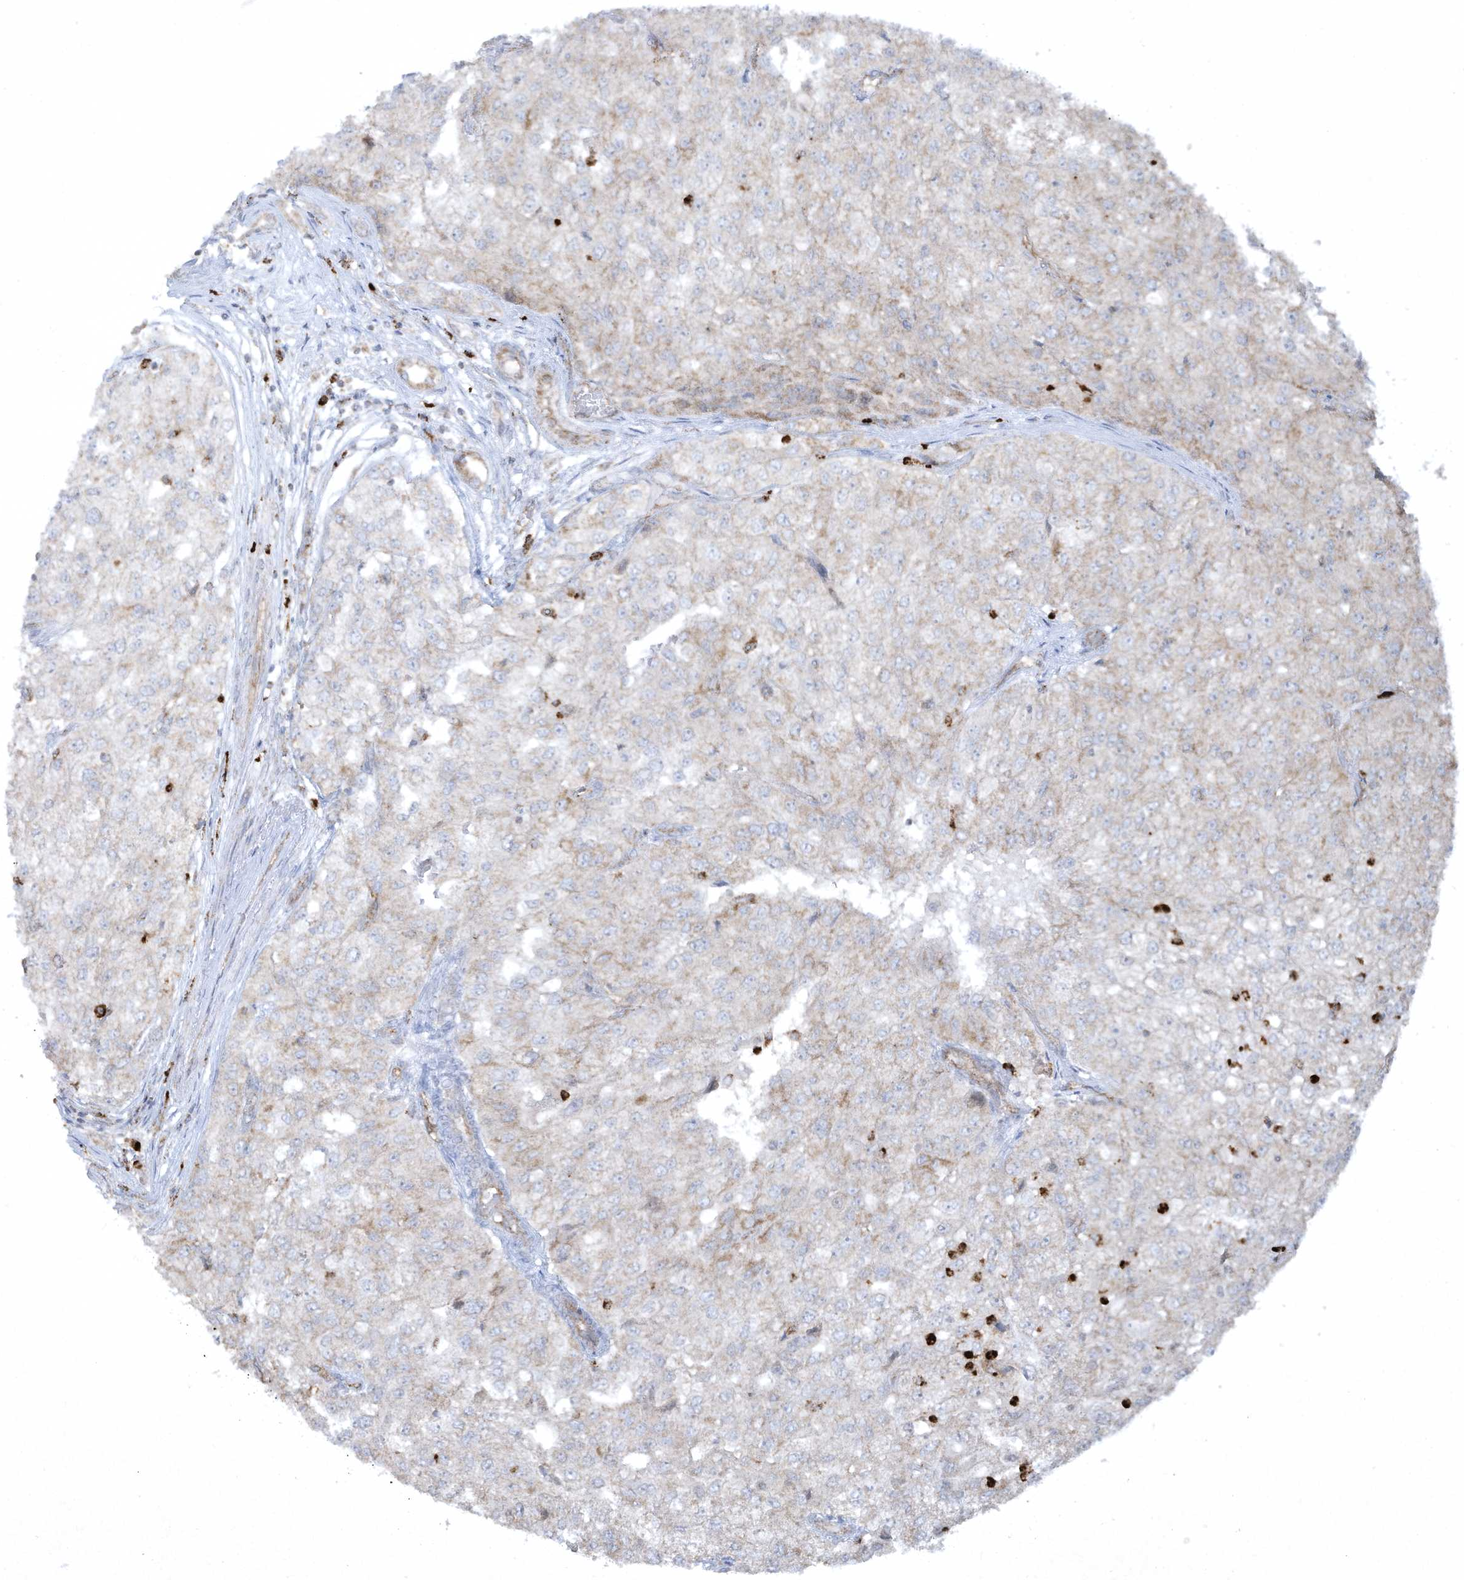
{"staining": {"intensity": "weak", "quantity": "25%-75%", "location": "cytoplasmic/membranous"}, "tissue": "renal cancer", "cell_type": "Tumor cells", "image_type": "cancer", "snomed": [{"axis": "morphology", "description": "Adenocarcinoma, NOS"}, {"axis": "topography", "description": "Kidney"}], "caption": "High-power microscopy captured an IHC photomicrograph of renal cancer (adenocarcinoma), revealing weak cytoplasmic/membranous expression in approximately 25%-75% of tumor cells.", "gene": "CHRNA4", "patient": {"sex": "female", "age": 54}}